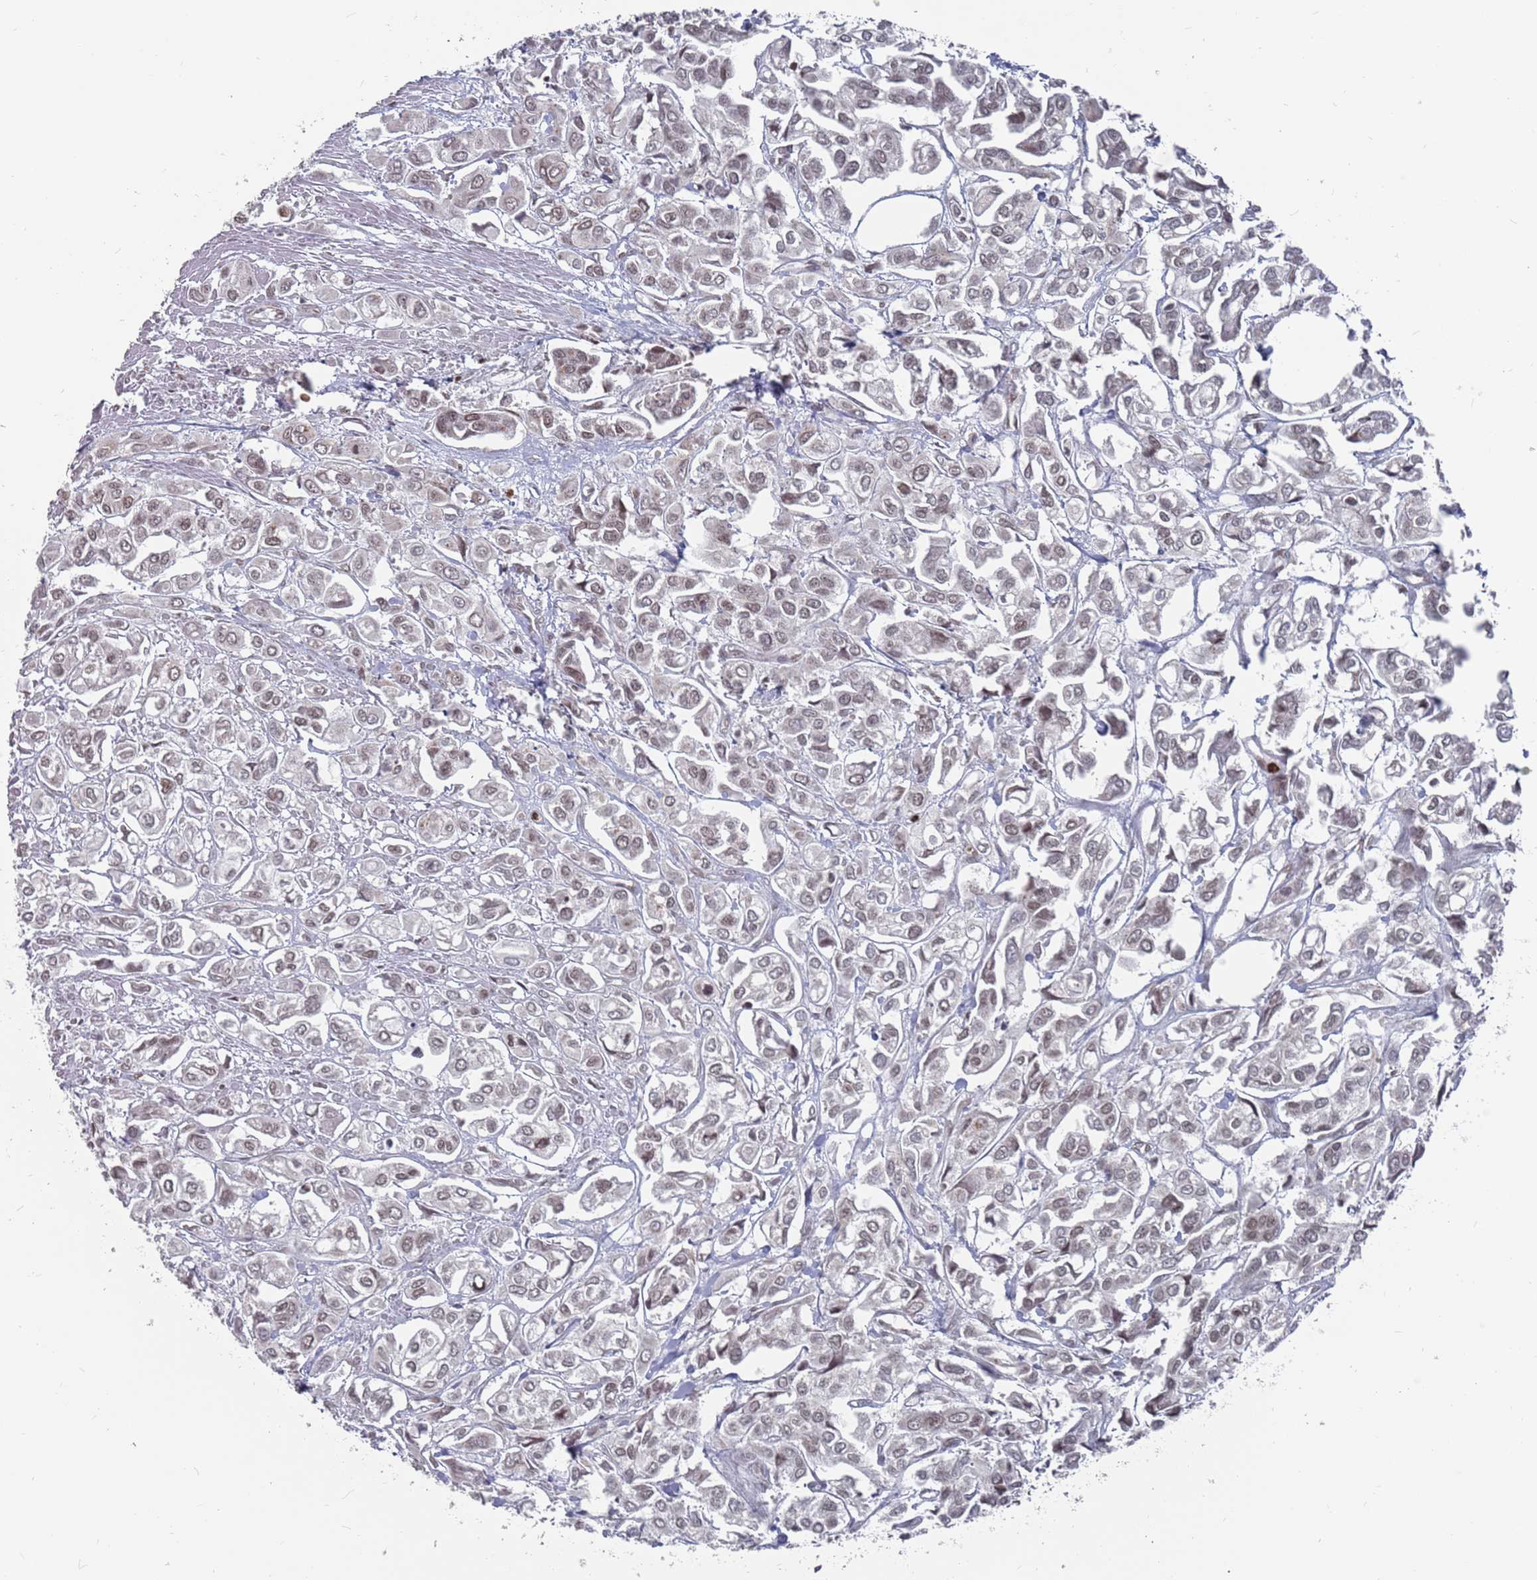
{"staining": {"intensity": "weak", "quantity": "<25%", "location": "nuclear"}, "tissue": "urothelial cancer", "cell_type": "Tumor cells", "image_type": "cancer", "snomed": [{"axis": "morphology", "description": "Urothelial carcinoma, High grade"}, {"axis": "topography", "description": "Urinary bladder"}], "caption": "This micrograph is of high-grade urothelial carcinoma stained with immunohistochemistry (IHC) to label a protein in brown with the nuclei are counter-stained blue. There is no expression in tumor cells. (DAB IHC with hematoxylin counter stain).", "gene": "FMO4", "patient": {"sex": "male", "age": 67}}